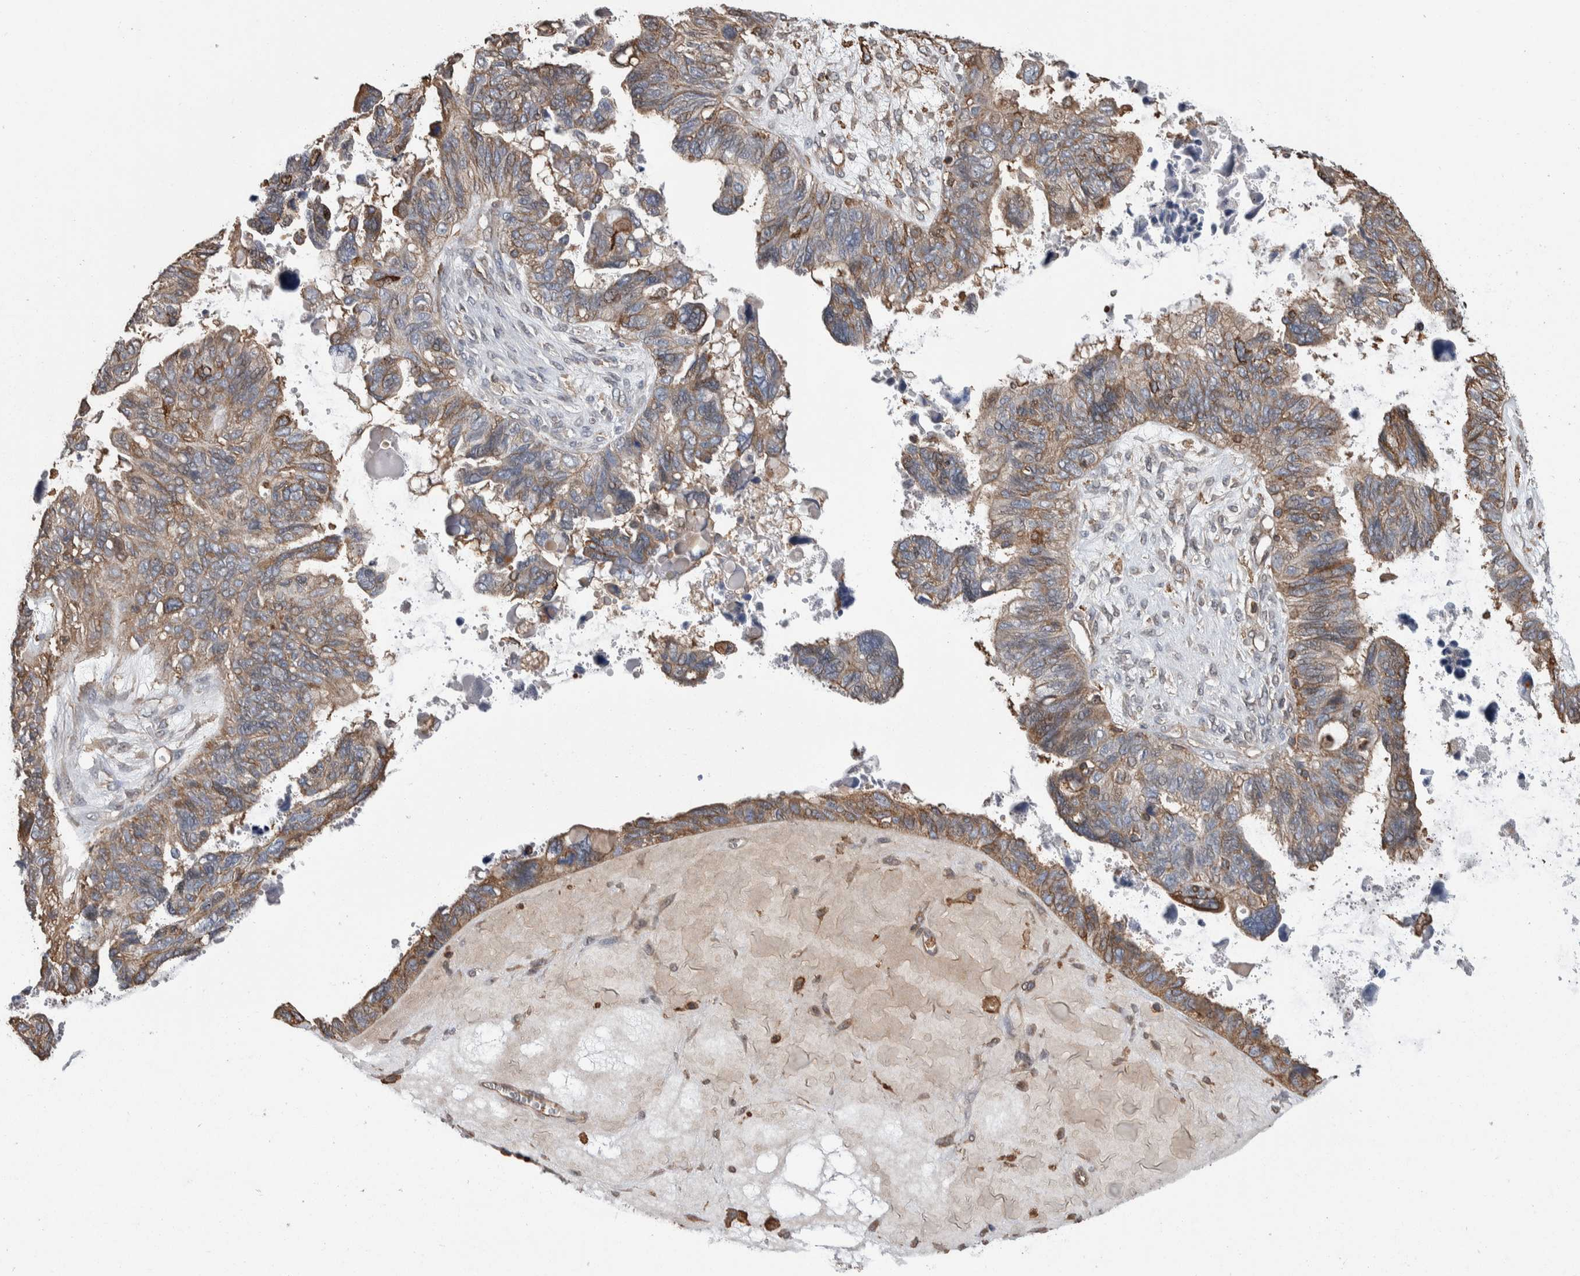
{"staining": {"intensity": "moderate", "quantity": ">75%", "location": "cytoplasmic/membranous"}, "tissue": "ovarian cancer", "cell_type": "Tumor cells", "image_type": "cancer", "snomed": [{"axis": "morphology", "description": "Cystadenocarcinoma, serous, NOS"}, {"axis": "topography", "description": "Ovary"}], "caption": "About >75% of tumor cells in ovarian cancer (serous cystadenocarcinoma) show moderate cytoplasmic/membranous protein positivity as visualized by brown immunohistochemical staining.", "gene": "ENPP2", "patient": {"sex": "female", "age": 79}}